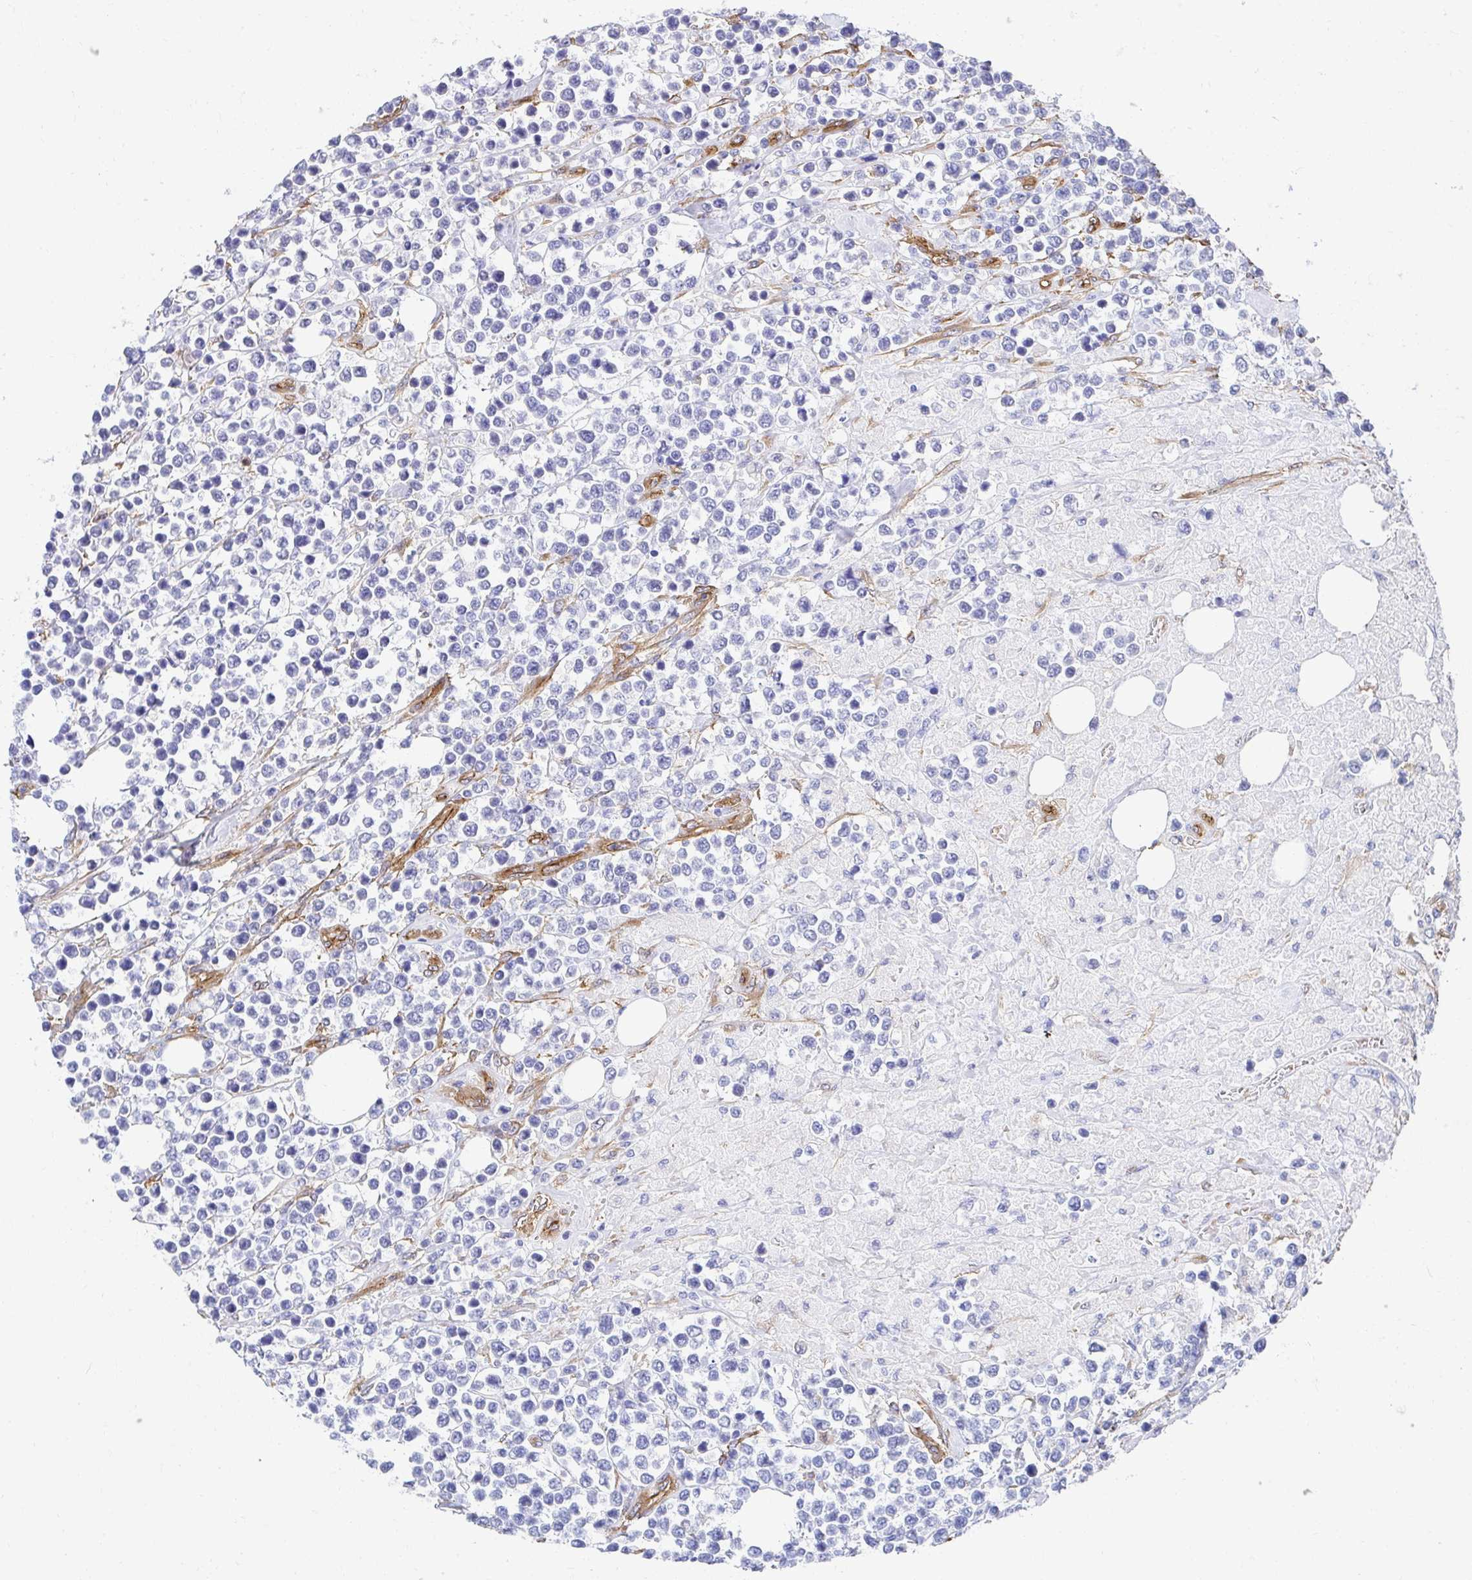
{"staining": {"intensity": "negative", "quantity": "none", "location": "none"}, "tissue": "lymphoma", "cell_type": "Tumor cells", "image_type": "cancer", "snomed": [{"axis": "morphology", "description": "Malignant lymphoma, non-Hodgkin's type, High grade"}, {"axis": "topography", "description": "Soft tissue"}], "caption": "High power microscopy micrograph of an immunohistochemistry photomicrograph of lymphoma, revealing no significant staining in tumor cells. (DAB (3,3'-diaminobenzidine) IHC with hematoxylin counter stain).", "gene": "CTTN", "patient": {"sex": "female", "age": 56}}